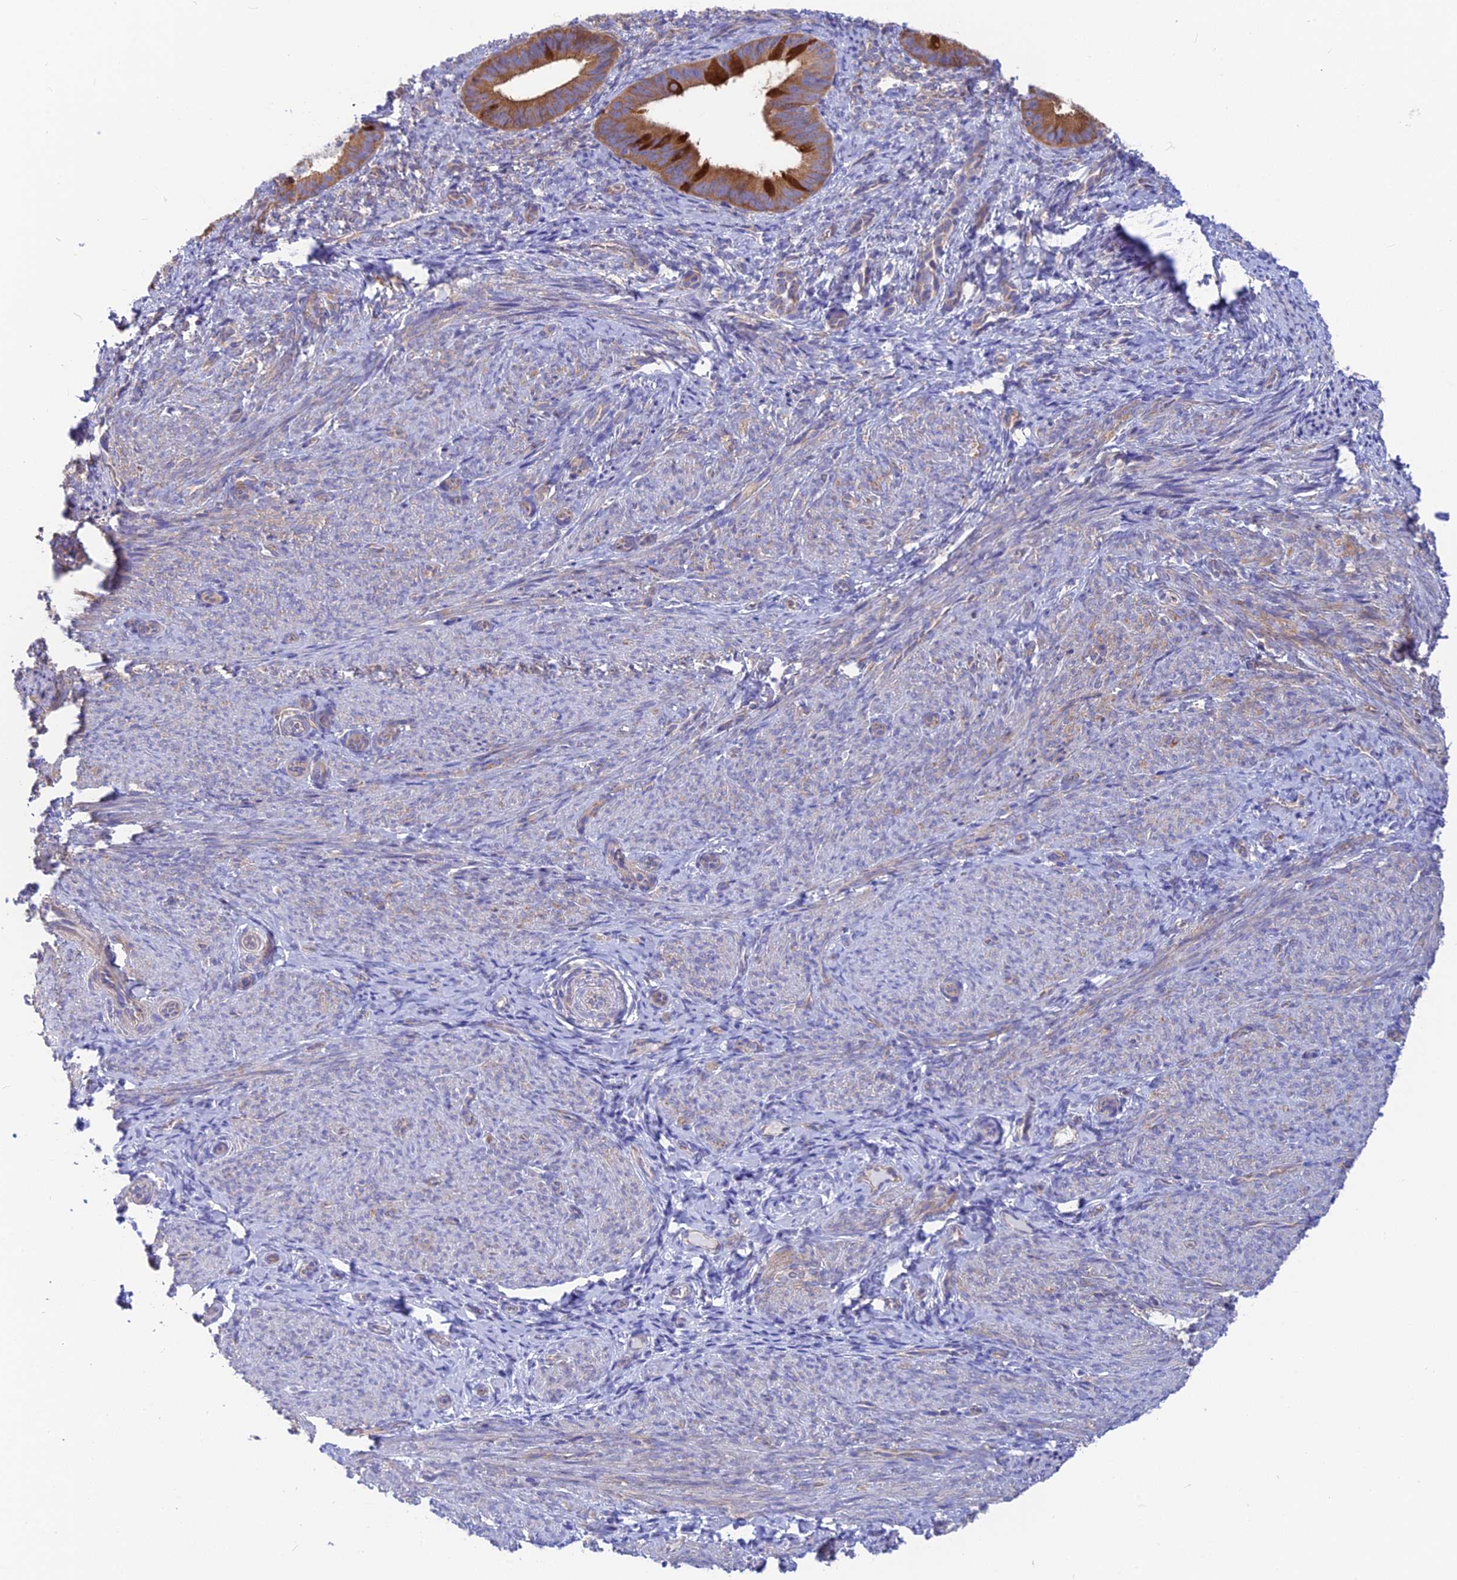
{"staining": {"intensity": "negative", "quantity": "none", "location": "none"}, "tissue": "endometrium", "cell_type": "Cells in endometrial stroma", "image_type": "normal", "snomed": [{"axis": "morphology", "description": "Normal tissue, NOS"}, {"axis": "topography", "description": "Endometrium"}], "caption": "Endometrium was stained to show a protein in brown. There is no significant staining in cells in endometrial stroma. (Brightfield microscopy of DAB IHC at high magnification).", "gene": "LZTFL1", "patient": {"sex": "female", "age": 65}}